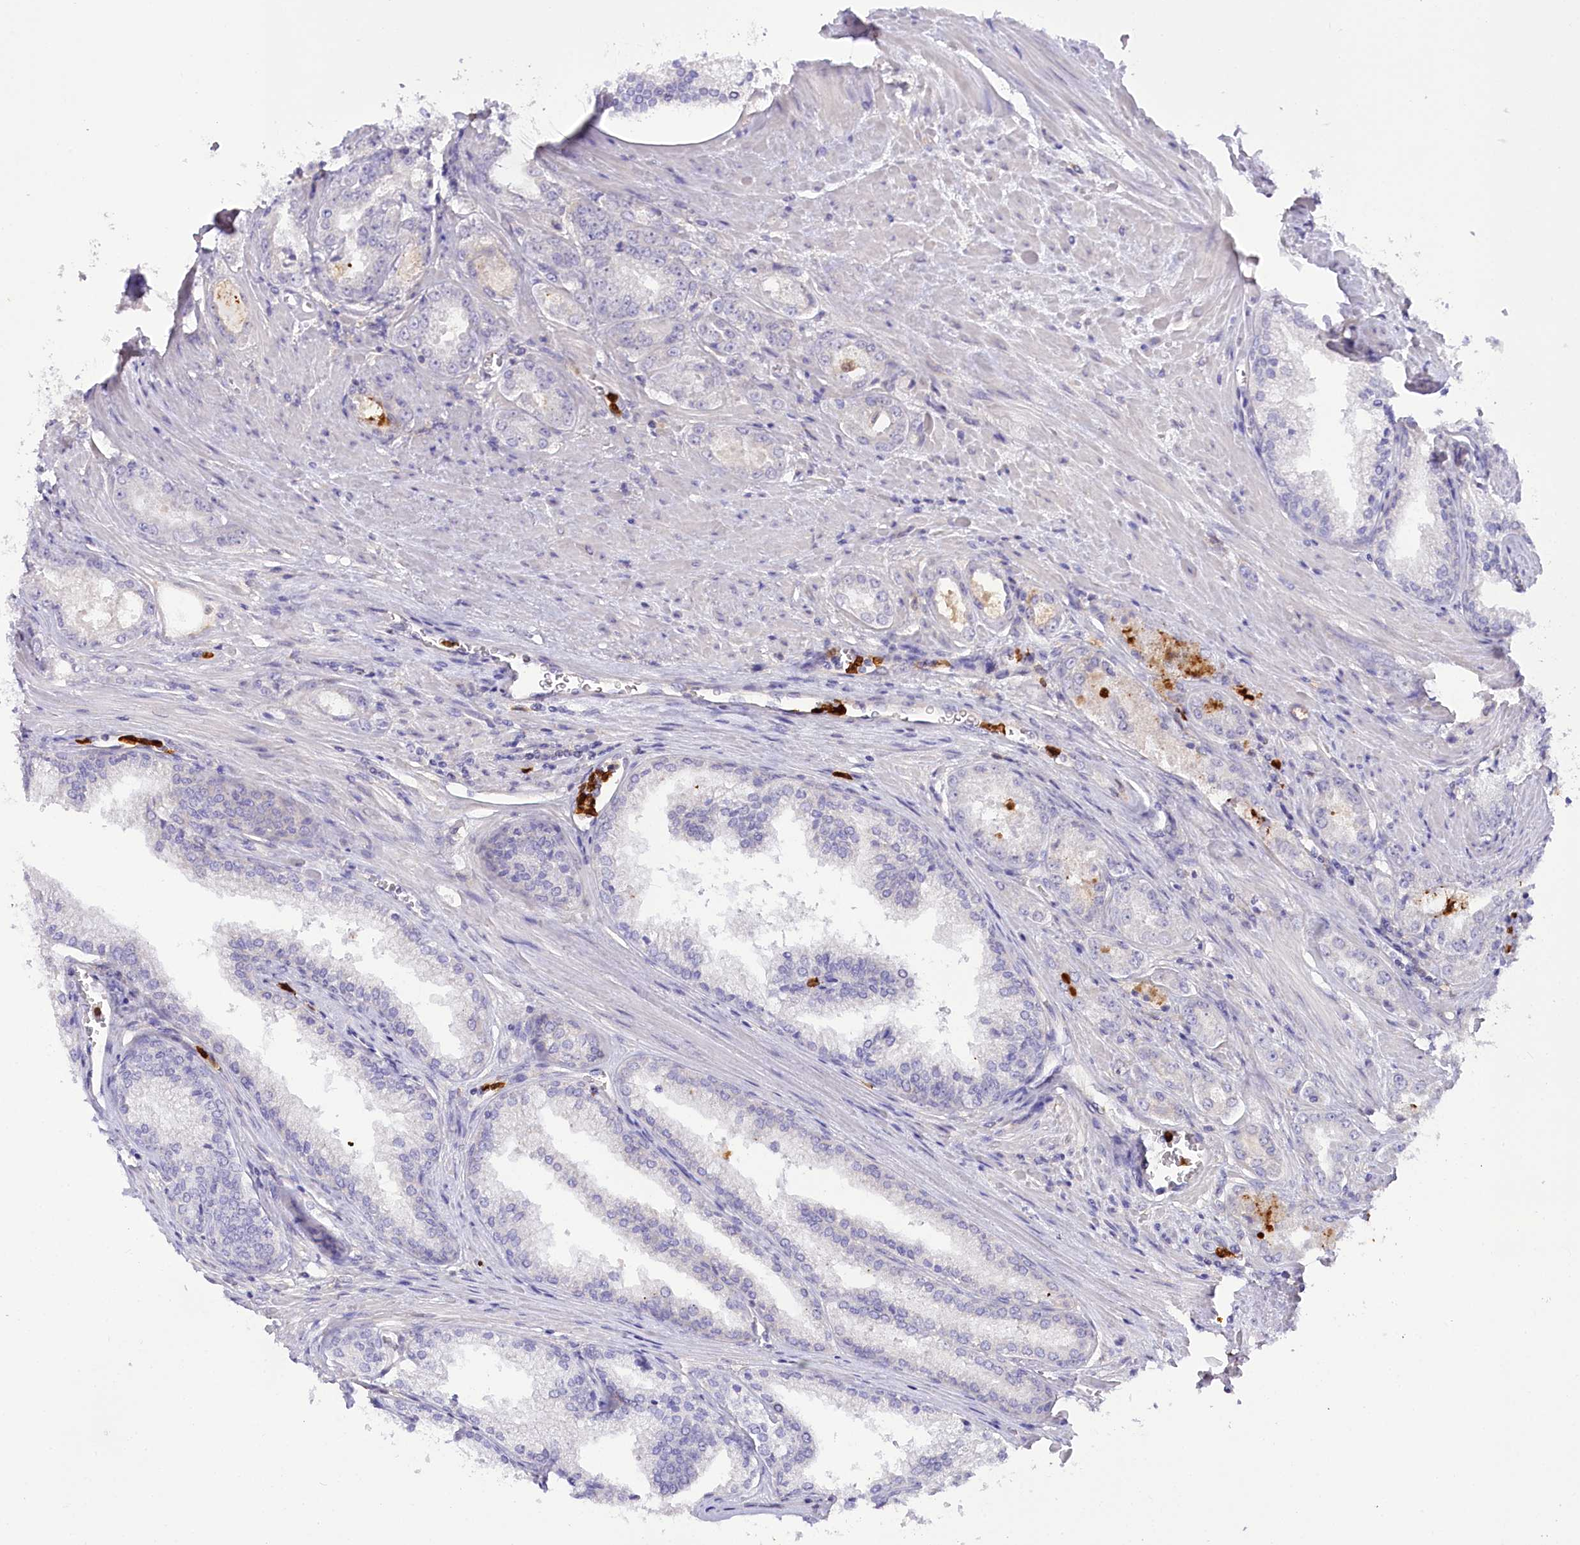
{"staining": {"intensity": "negative", "quantity": "none", "location": "none"}, "tissue": "prostate cancer", "cell_type": "Tumor cells", "image_type": "cancer", "snomed": [{"axis": "morphology", "description": "Adenocarcinoma, High grade"}, {"axis": "topography", "description": "Prostate"}], "caption": "A high-resolution photomicrograph shows immunohistochemistry staining of prostate cancer (adenocarcinoma (high-grade)), which demonstrates no significant expression in tumor cells.", "gene": "DPYD", "patient": {"sex": "male", "age": 72}}